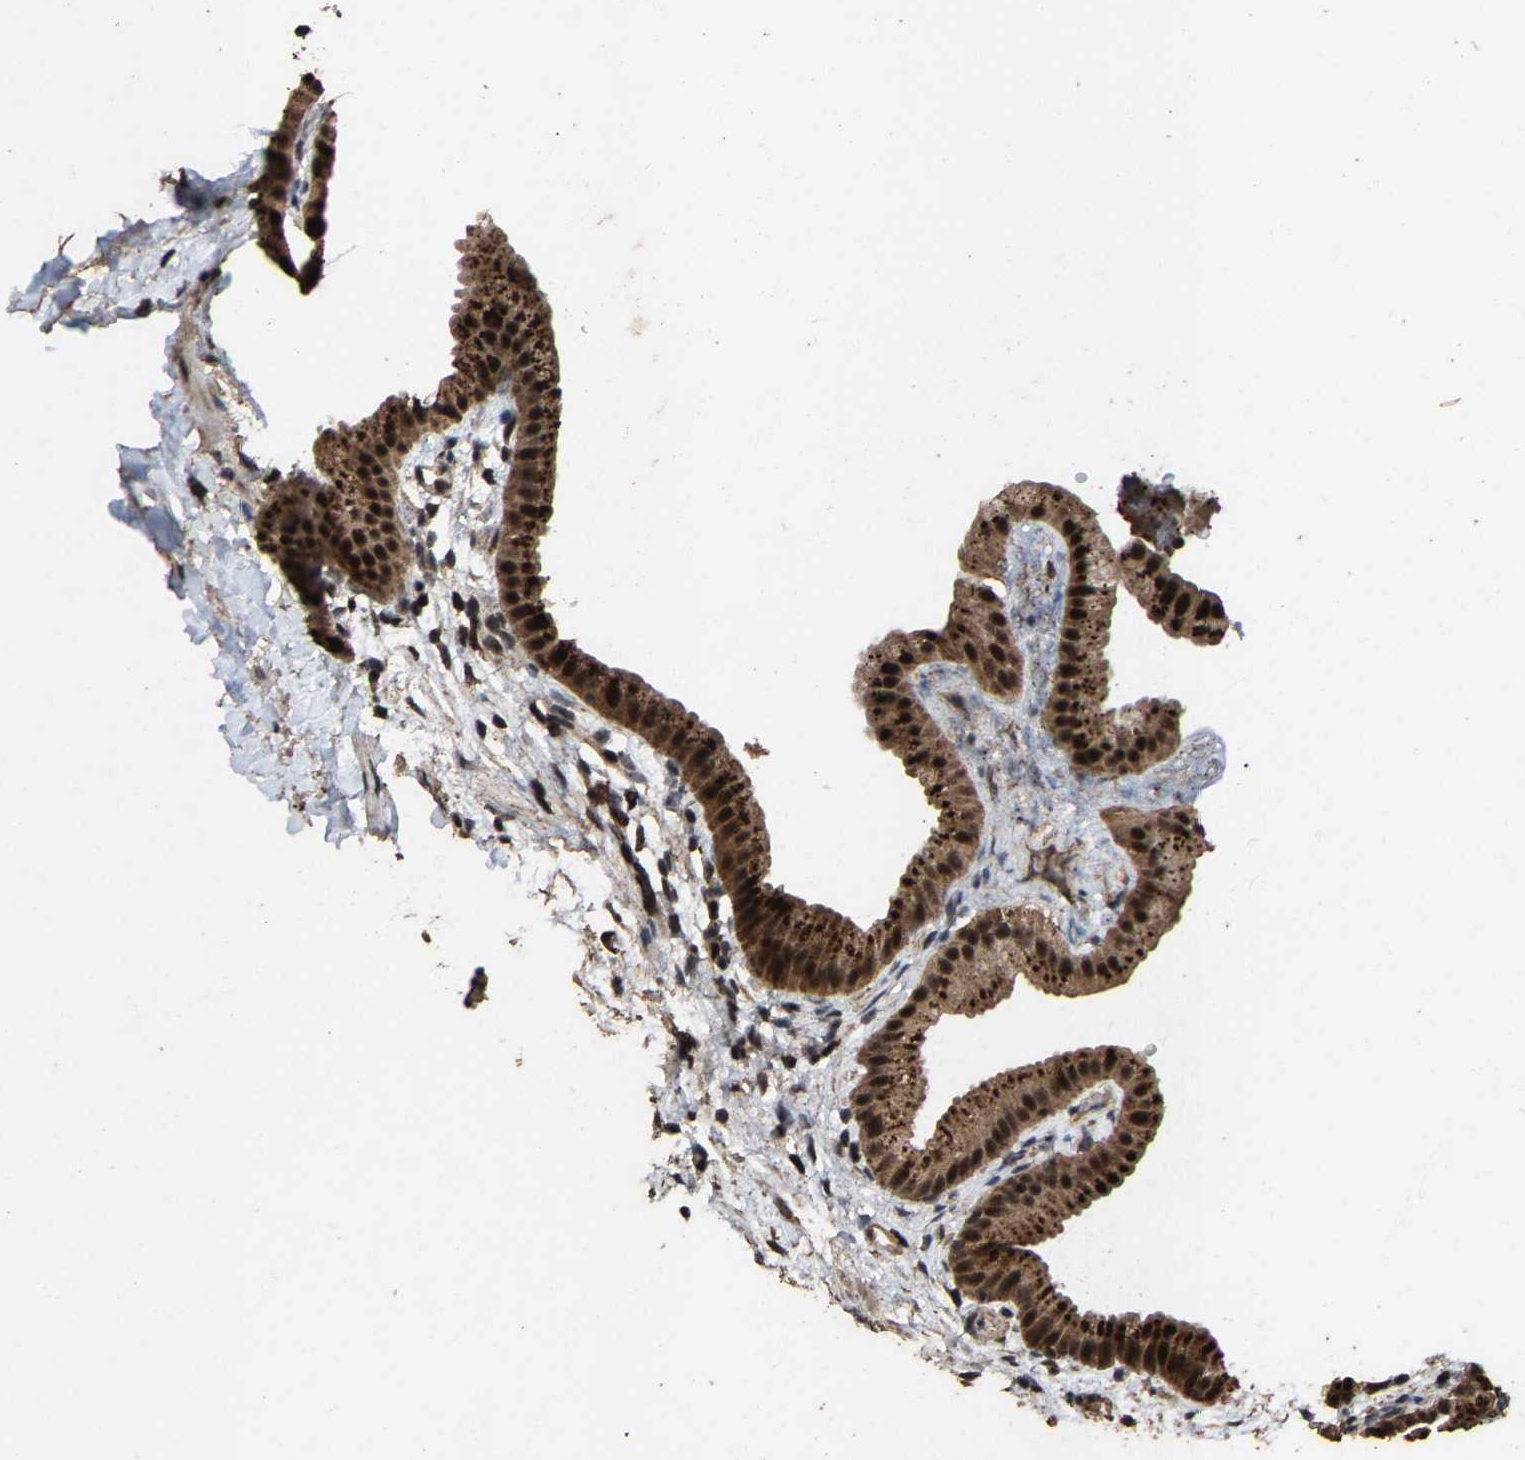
{"staining": {"intensity": "strong", "quantity": ">75%", "location": "cytoplasmic/membranous,nuclear"}, "tissue": "gallbladder", "cell_type": "Glandular cells", "image_type": "normal", "snomed": [{"axis": "morphology", "description": "Normal tissue, NOS"}, {"axis": "topography", "description": "Gallbladder"}], "caption": "Strong cytoplasmic/membranous,nuclear protein staining is appreciated in approximately >75% of glandular cells in gallbladder. The protein is stained brown, and the nuclei are stained in blue (DAB IHC with brightfield microscopy, high magnification).", "gene": "HAUS6", "patient": {"sex": "female", "age": 64}}